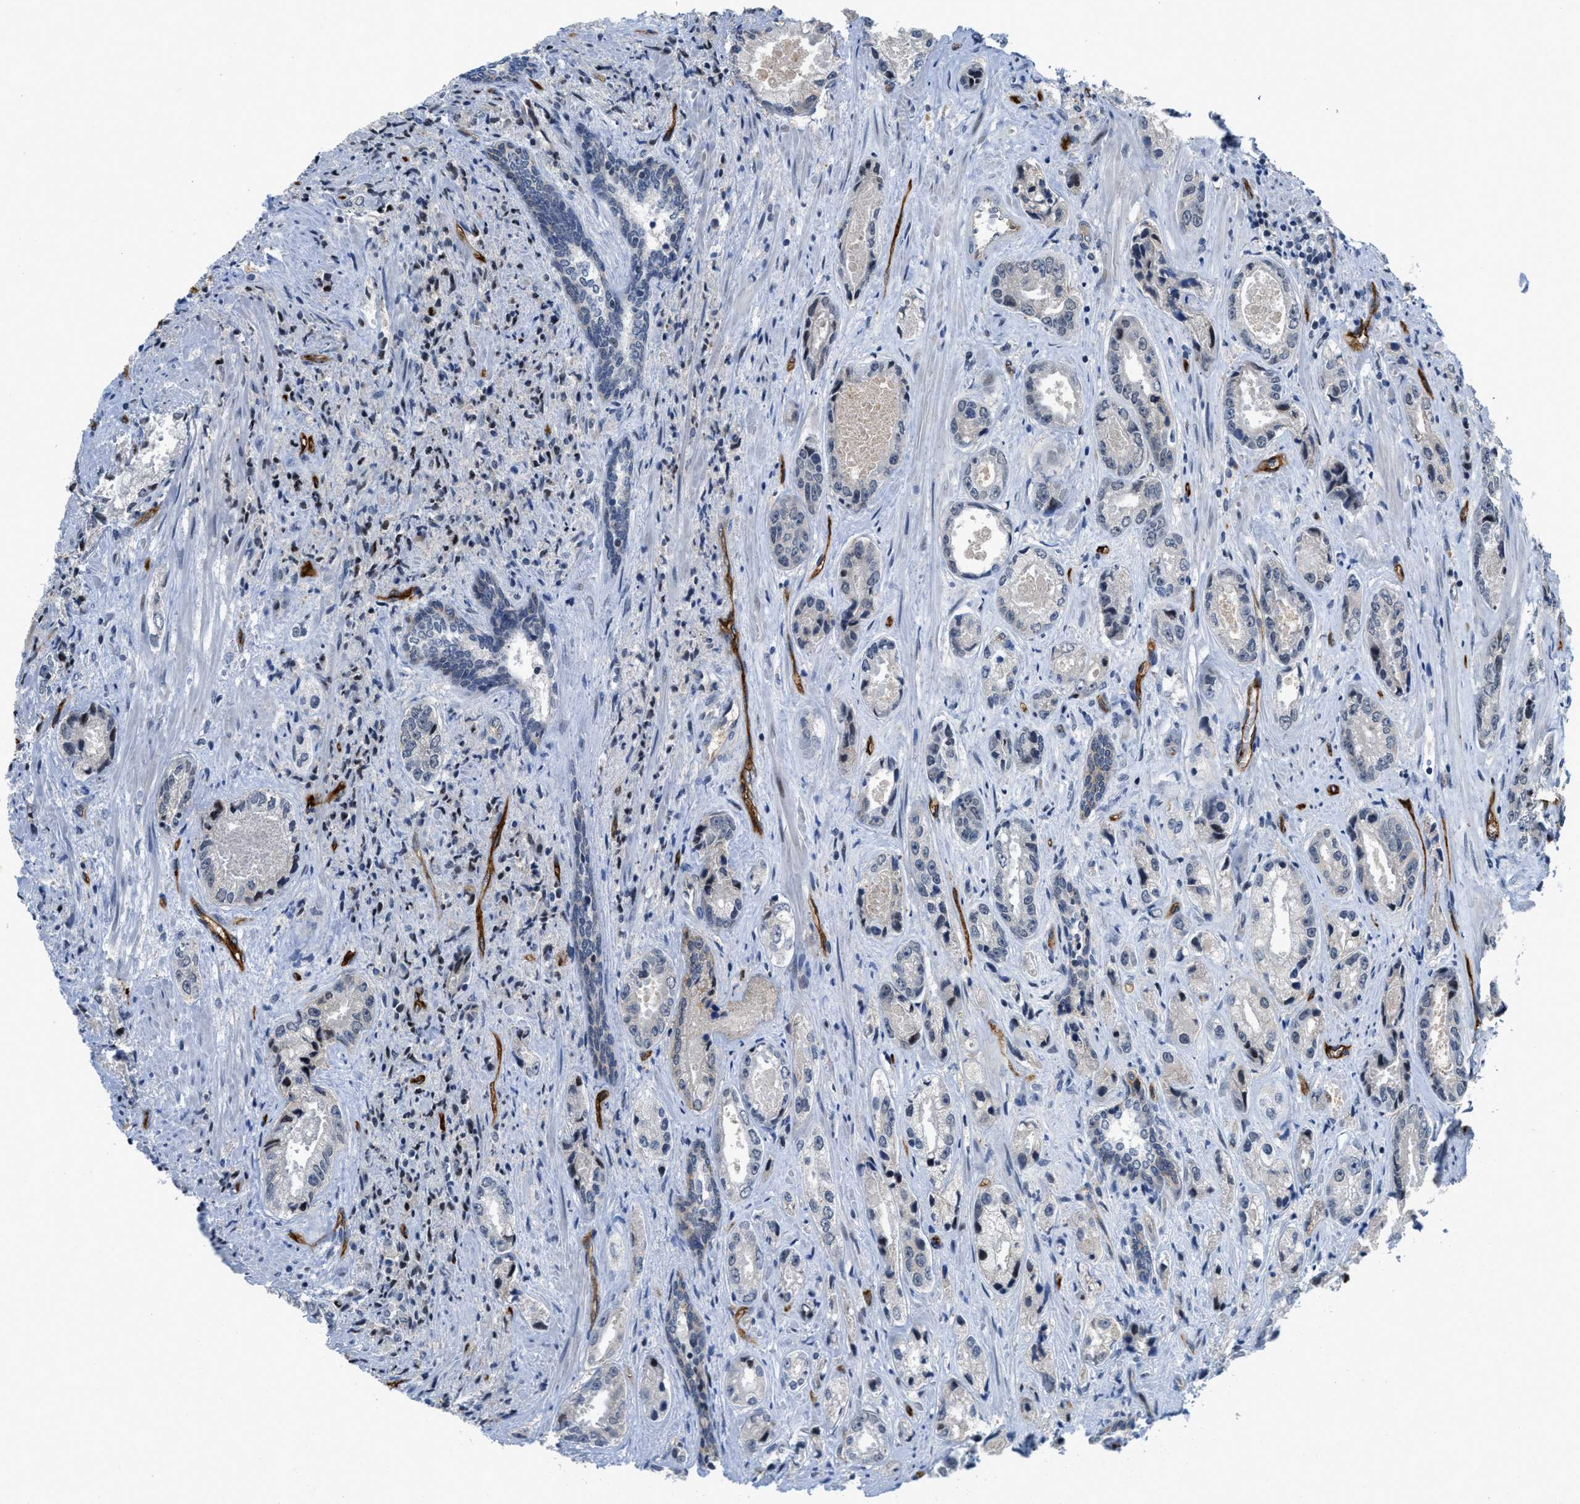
{"staining": {"intensity": "negative", "quantity": "none", "location": "none"}, "tissue": "prostate cancer", "cell_type": "Tumor cells", "image_type": "cancer", "snomed": [{"axis": "morphology", "description": "Adenocarcinoma, High grade"}, {"axis": "topography", "description": "Prostate"}], "caption": "DAB (3,3'-diaminobenzidine) immunohistochemical staining of prostate cancer (high-grade adenocarcinoma) reveals no significant expression in tumor cells.", "gene": "SLCO2A1", "patient": {"sex": "male", "age": 61}}